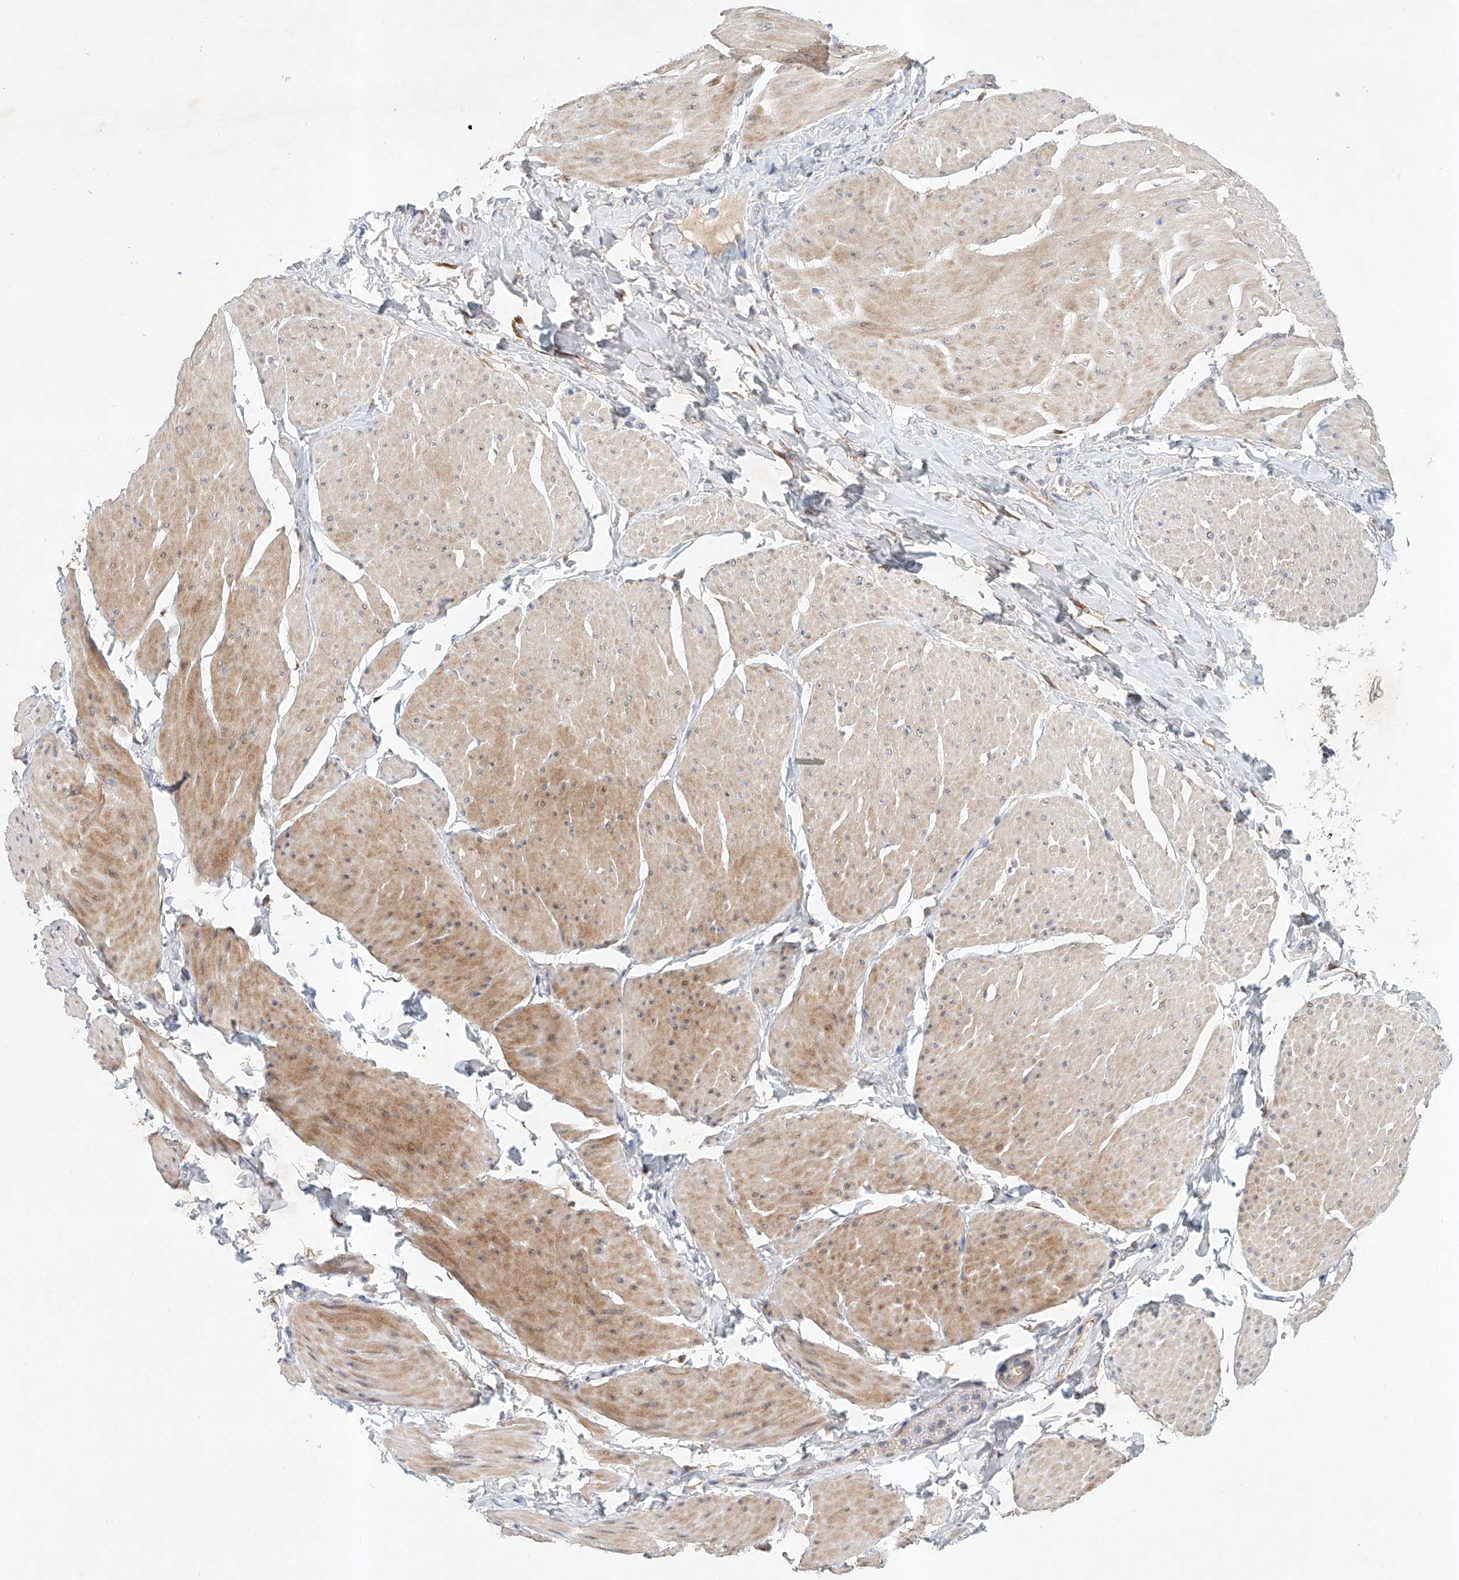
{"staining": {"intensity": "weak", "quantity": "25%-75%", "location": "cytoplasmic/membranous"}, "tissue": "smooth muscle", "cell_type": "Smooth muscle cells", "image_type": "normal", "snomed": [{"axis": "morphology", "description": "Urothelial carcinoma, High grade"}, {"axis": "topography", "description": "Urinary bladder"}], "caption": "Immunohistochemistry image of benign smooth muscle stained for a protein (brown), which reveals low levels of weak cytoplasmic/membranous expression in approximately 25%-75% of smooth muscle cells.", "gene": "CARMIL1", "patient": {"sex": "male", "age": 46}}